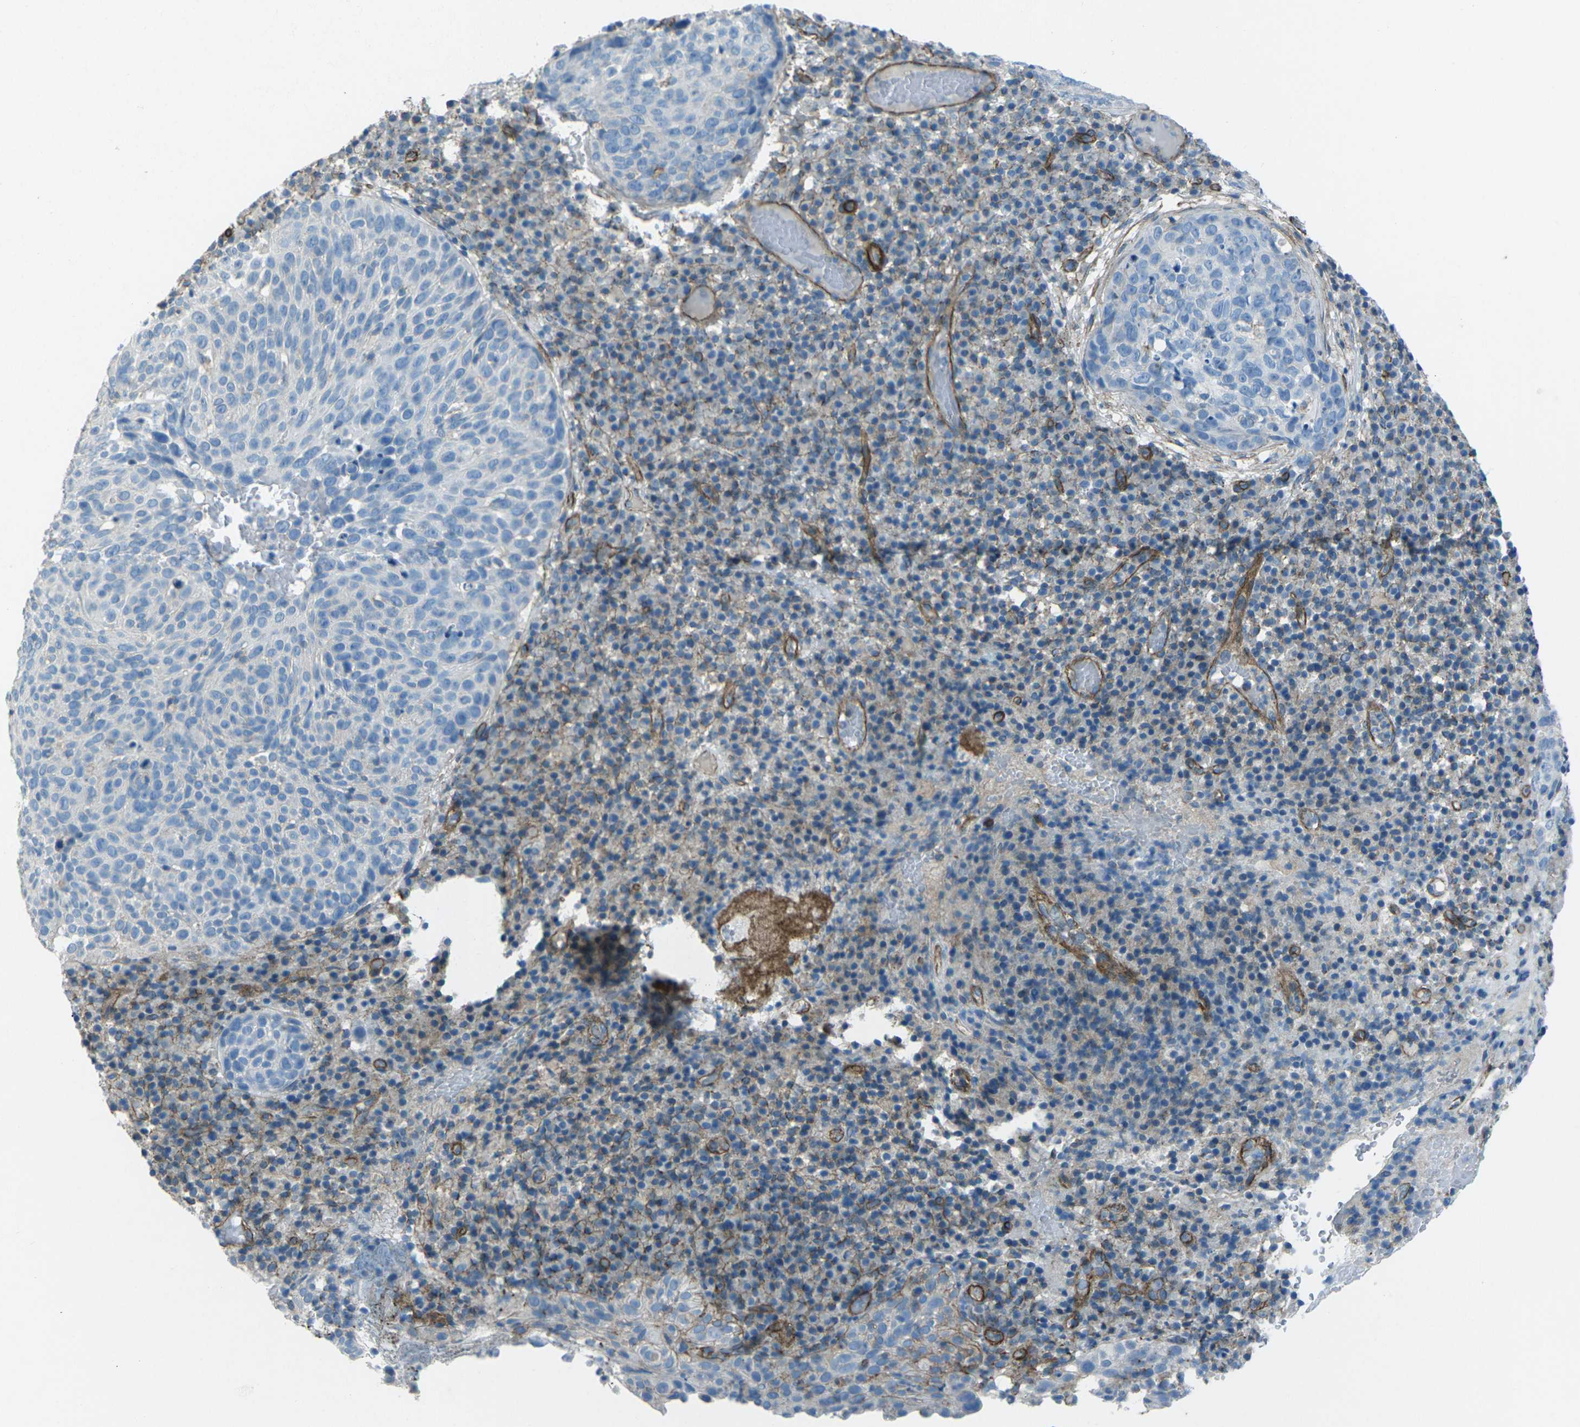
{"staining": {"intensity": "negative", "quantity": "none", "location": "none"}, "tissue": "skin cancer", "cell_type": "Tumor cells", "image_type": "cancer", "snomed": [{"axis": "morphology", "description": "Squamous cell carcinoma in situ, NOS"}, {"axis": "morphology", "description": "Squamous cell carcinoma, NOS"}, {"axis": "topography", "description": "Skin"}], "caption": "A photomicrograph of human skin cancer (squamous cell carcinoma) is negative for staining in tumor cells.", "gene": "UTRN", "patient": {"sex": "male", "age": 93}}